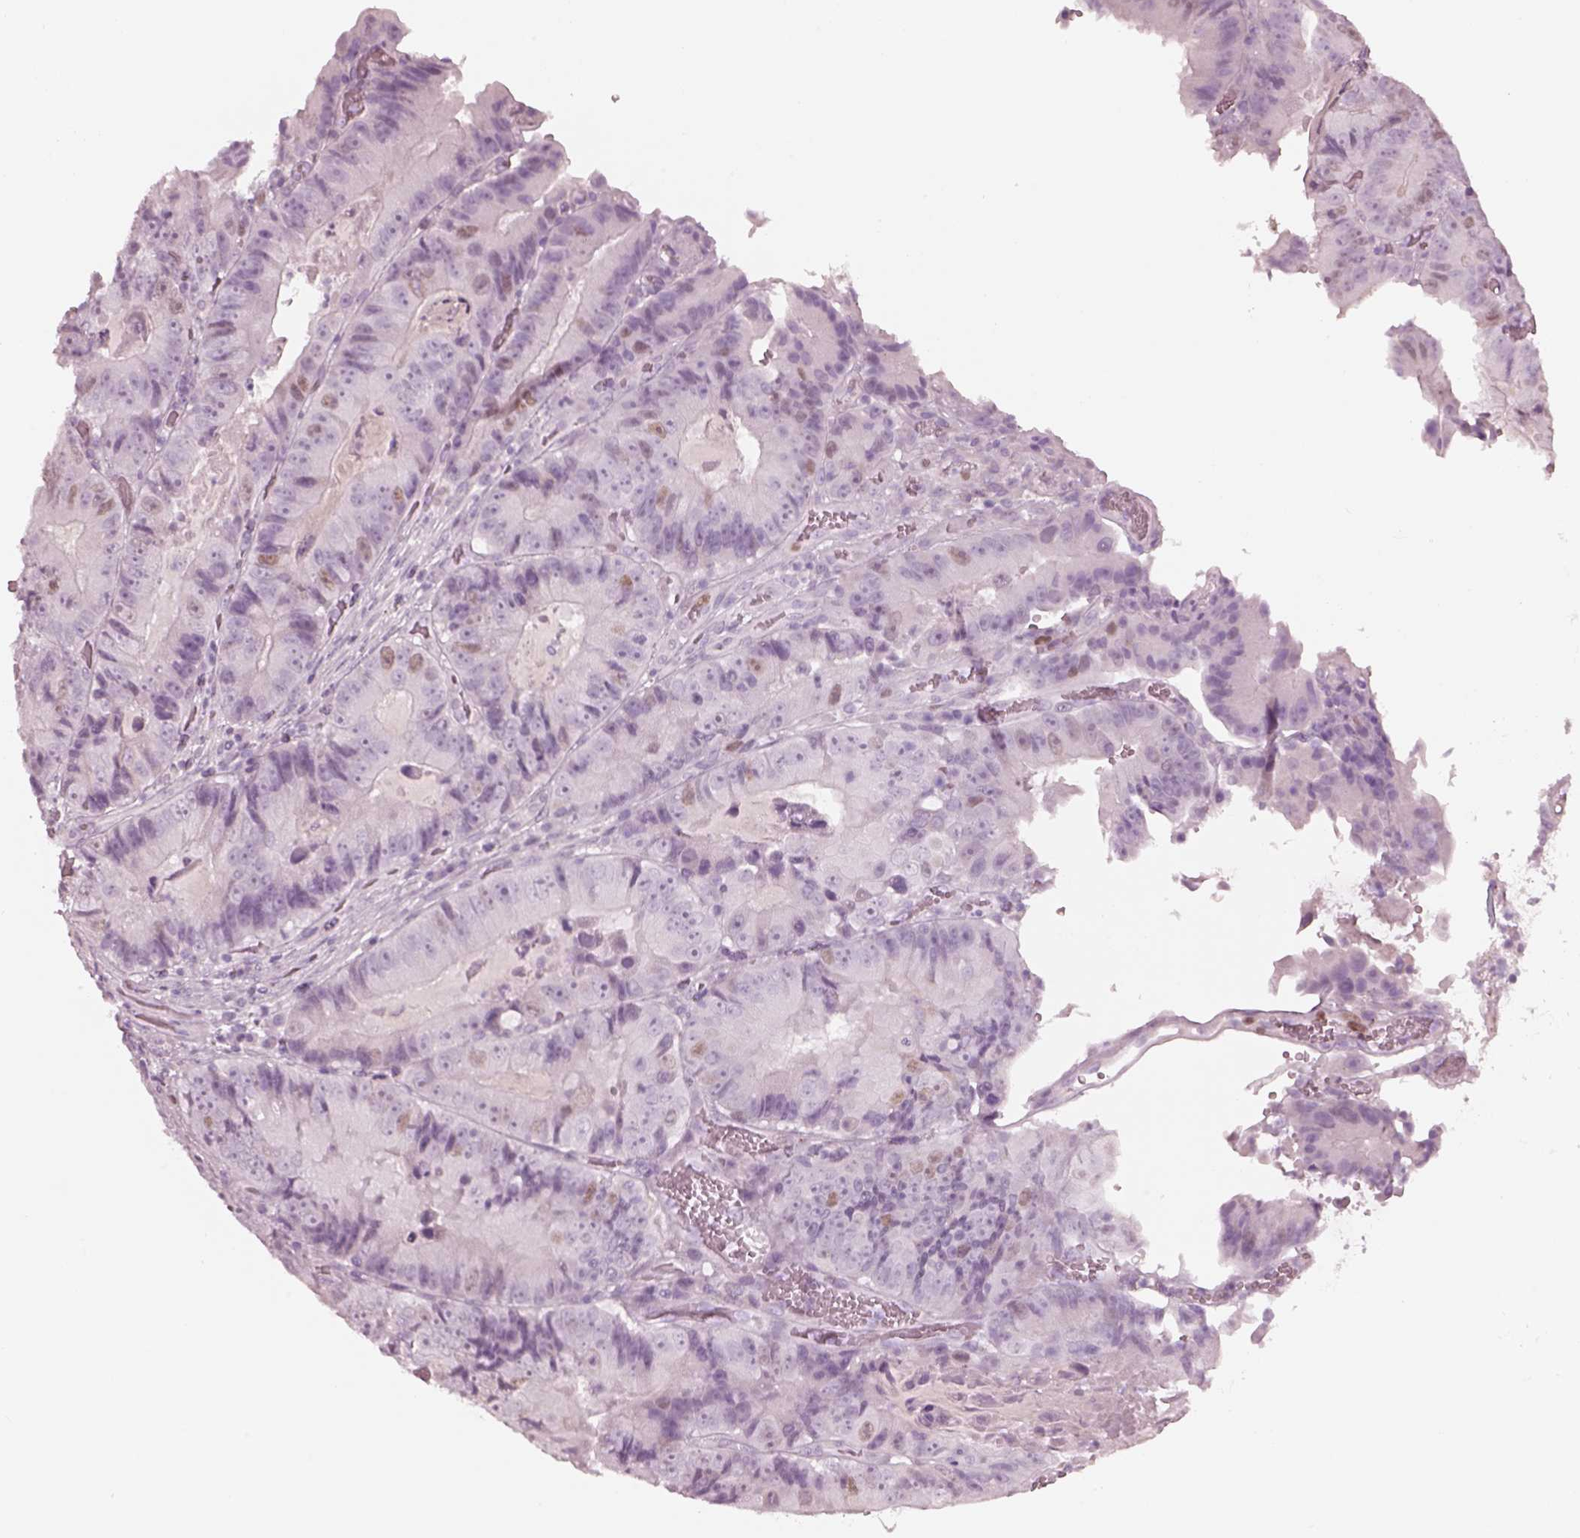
{"staining": {"intensity": "negative", "quantity": "none", "location": "none"}, "tissue": "colorectal cancer", "cell_type": "Tumor cells", "image_type": "cancer", "snomed": [{"axis": "morphology", "description": "Adenocarcinoma, NOS"}, {"axis": "topography", "description": "Colon"}], "caption": "This is an IHC micrograph of colorectal cancer. There is no positivity in tumor cells.", "gene": "KRTAP24-1", "patient": {"sex": "female", "age": 86}}